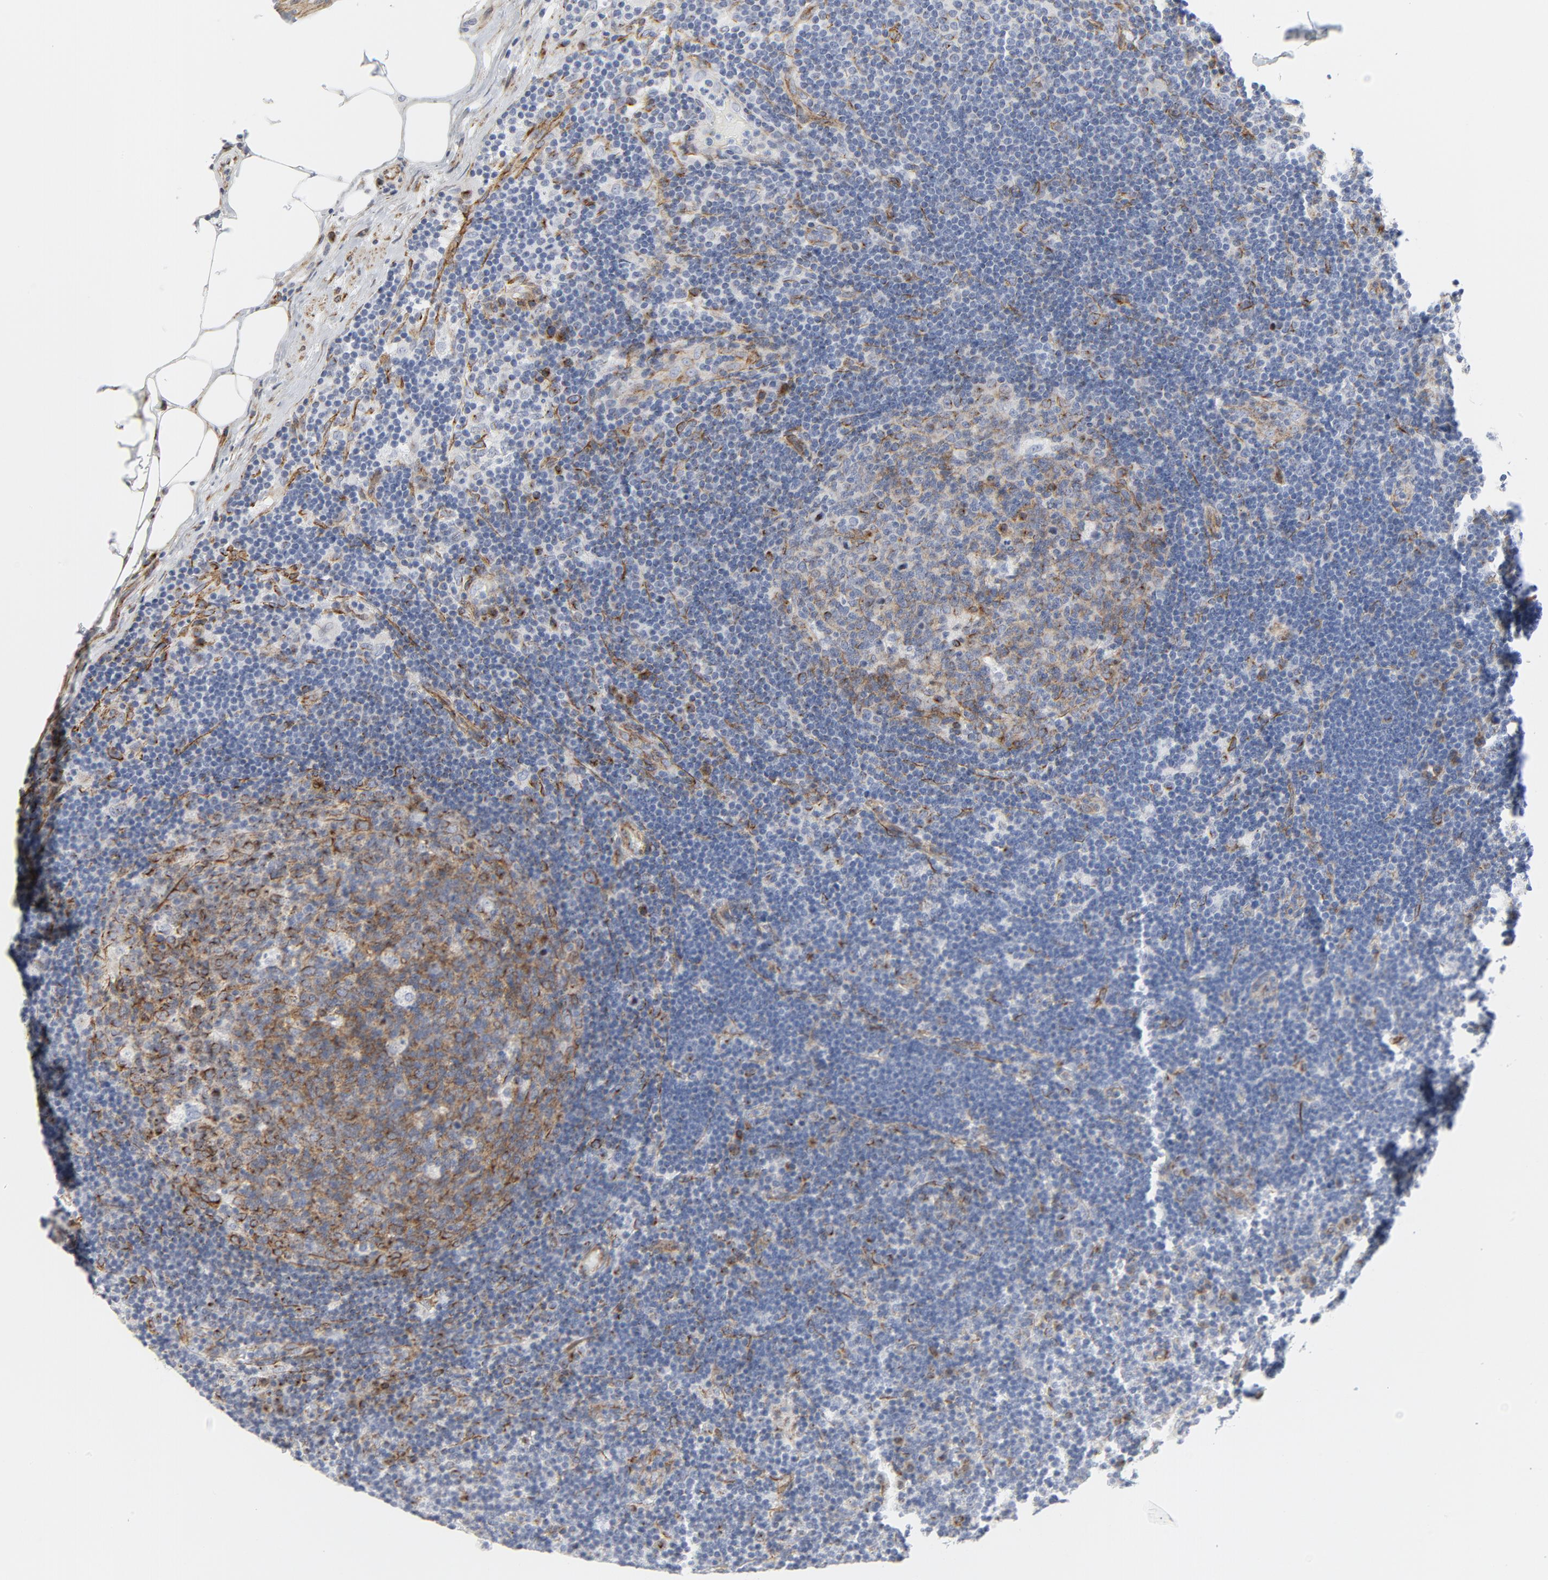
{"staining": {"intensity": "negative", "quantity": "none", "location": "none"}, "tissue": "lymph node", "cell_type": "Germinal center cells", "image_type": "normal", "snomed": [{"axis": "morphology", "description": "Normal tissue, NOS"}, {"axis": "morphology", "description": "Squamous cell carcinoma, metastatic, NOS"}, {"axis": "topography", "description": "Lymph node"}], "caption": "This is a image of immunohistochemistry (IHC) staining of normal lymph node, which shows no expression in germinal center cells.", "gene": "TUBB1", "patient": {"sex": "female", "age": 53}}